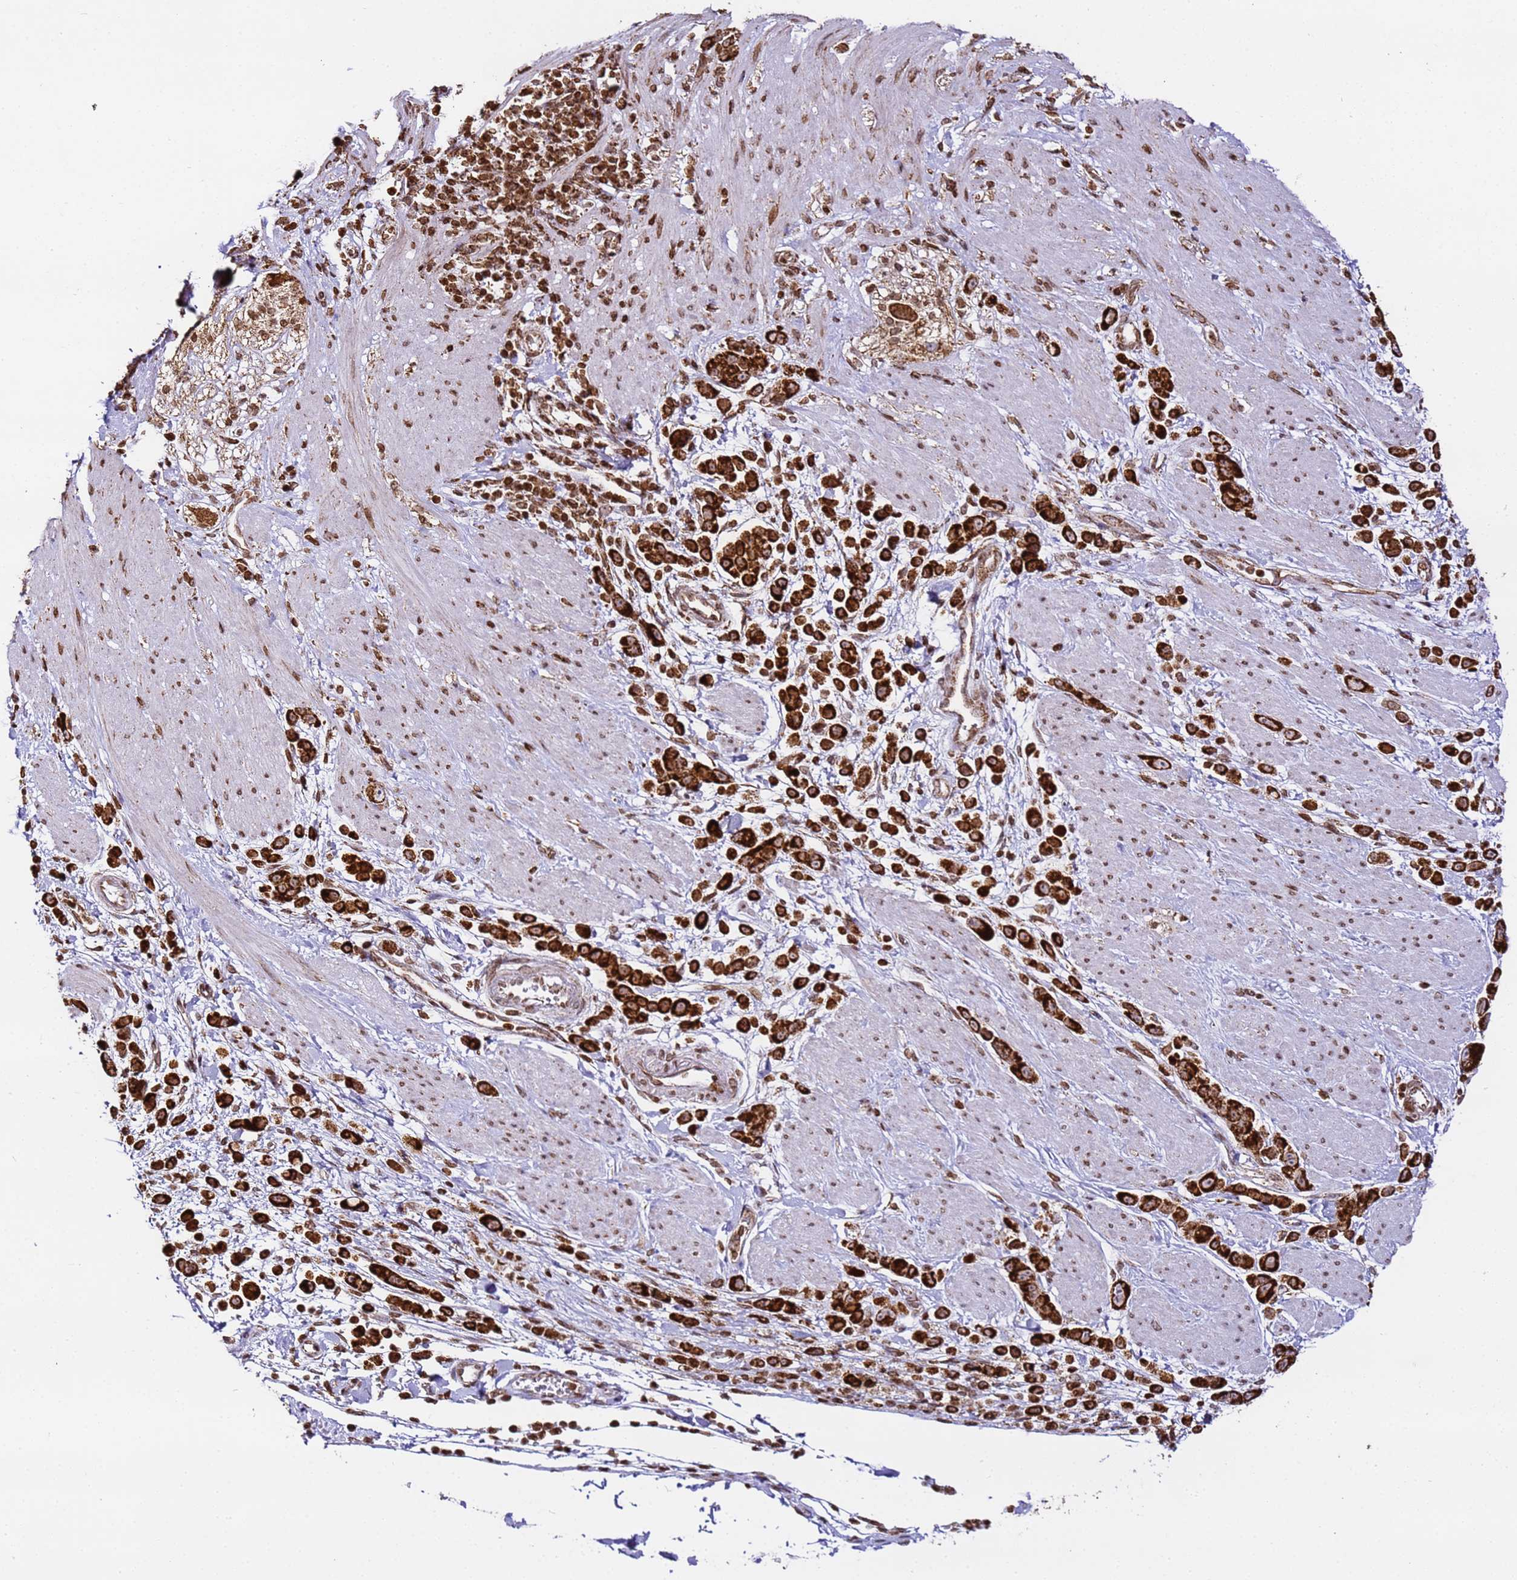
{"staining": {"intensity": "strong", "quantity": ">75%", "location": "cytoplasmic/membranous"}, "tissue": "pancreatic cancer", "cell_type": "Tumor cells", "image_type": "cancer", "snomed": [{"axis": "morphology", "description": "Normal tissue, NOS"}, {"axis": "morphology", "description": "Adenocarcinoma, NOS"}, {"axis": "topography", "description": "Pancreas"}], "caption": "High-magnification brightfield microscopy of pancreatic cancer (adenocarcinoma) stained with DAB (brown) and counterstained with hematoxylin (blue). tumor cells exhibit strong cytoplasmic/membranous staining is appreciated in approximately>75% of cells. Nuclei are stained in blue.", "gene": "HSPE1", "patient": {"sex": "female", "age": 64}}